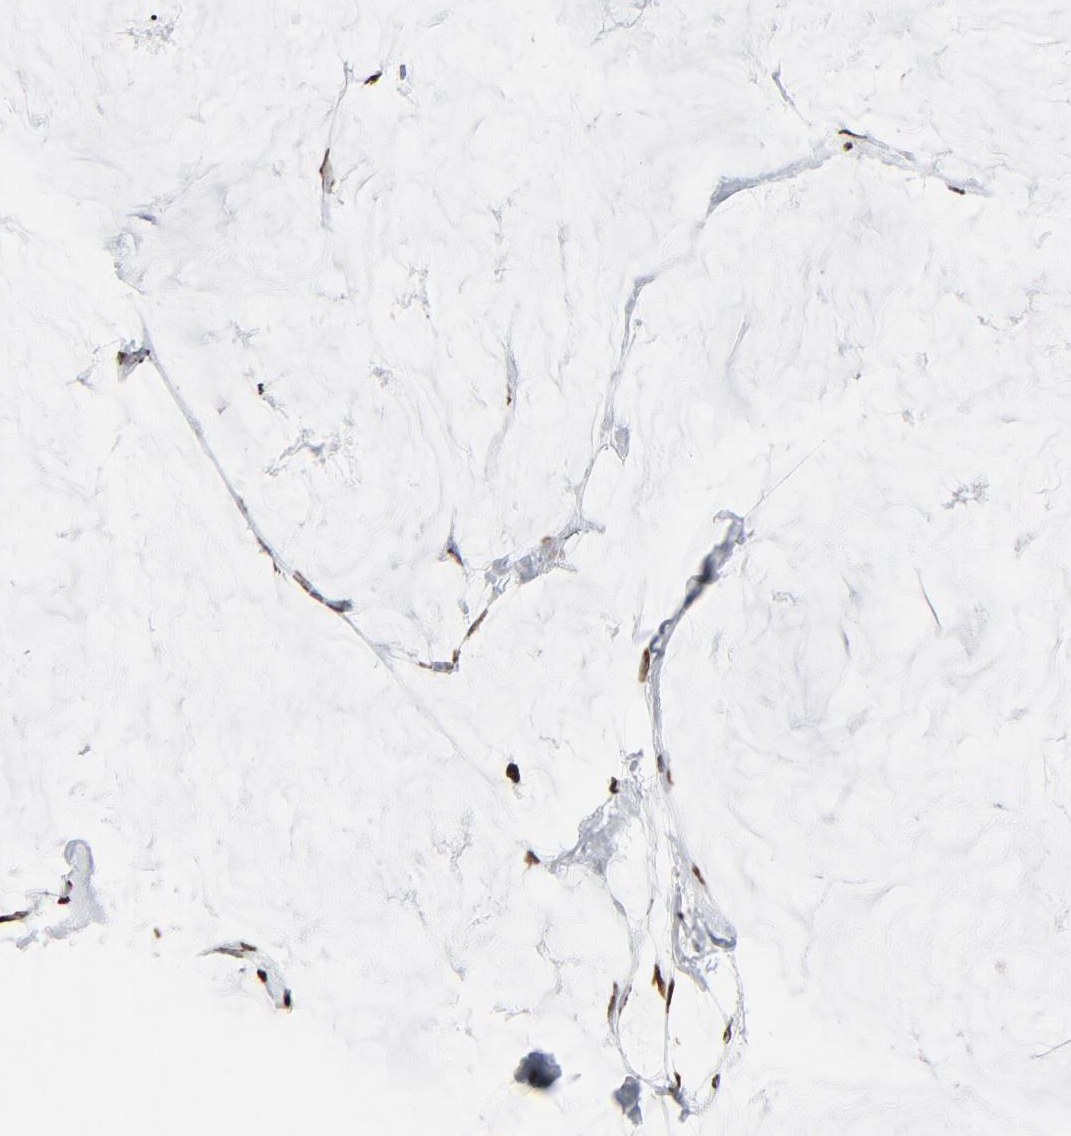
{"staining": {"intensity": "strong", "quantity": ">75%", "location": "nuclear"}, "tissue": "breast cancer", "cell_type": "Tumor cells", "image_type": "cancer", "snomed": [{"axis": "morphology", "description": "Normal tissue, NOS"}, {"axis": "morphology", "description": "Duct carcinoma"}, {"axis": "topography", "description": "Breast"}], "caption": "An image showing strong nuclear staining in approximately >75% of tumor cells in breast cancer, as visualized by brown immunohistochemical staining.", "gene": "H3-4", "patient": {"sex": "female", "age": 50}}